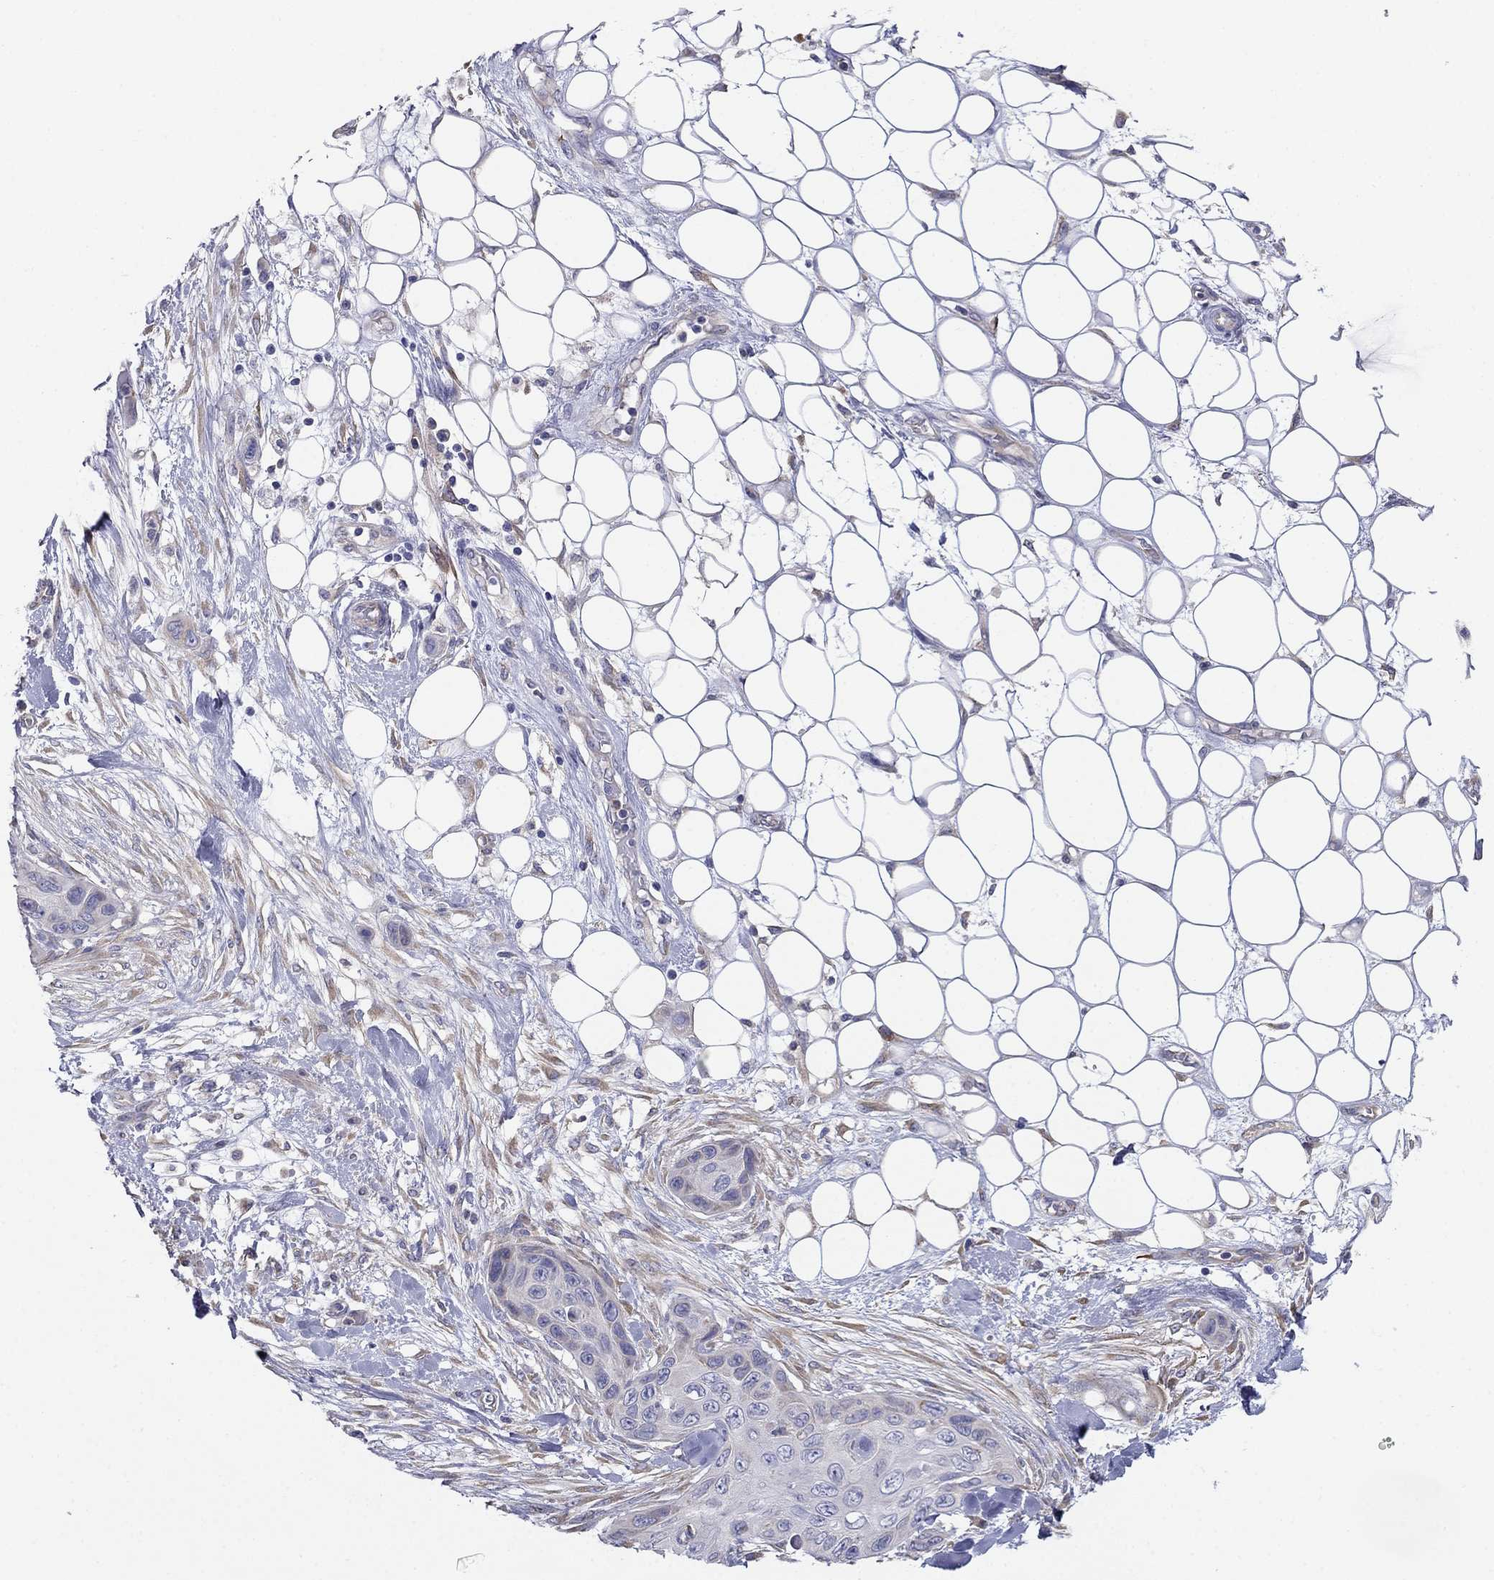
{"staining": {"intensity": "negative", "quantity": "none", "location": "none"}, "tissue": "skin cancer", "cell_type": "Tumor cells", "image_type": "cancer", "snomed": [{"axis": "morphology", "description": "Squamous cell carcinoma, NOS"}, {"axis": "topography", "description": "Skin"}], "caption": "Immunohistochemical staining of squamous cell carcinoma (skin) displays no significant staining in tumor cells. (Immunohistochemistry (ihc), brightfield microscopy, high magnification).", "gene": "LONRF2", "patient": {"sex": "male", "age": 79}}